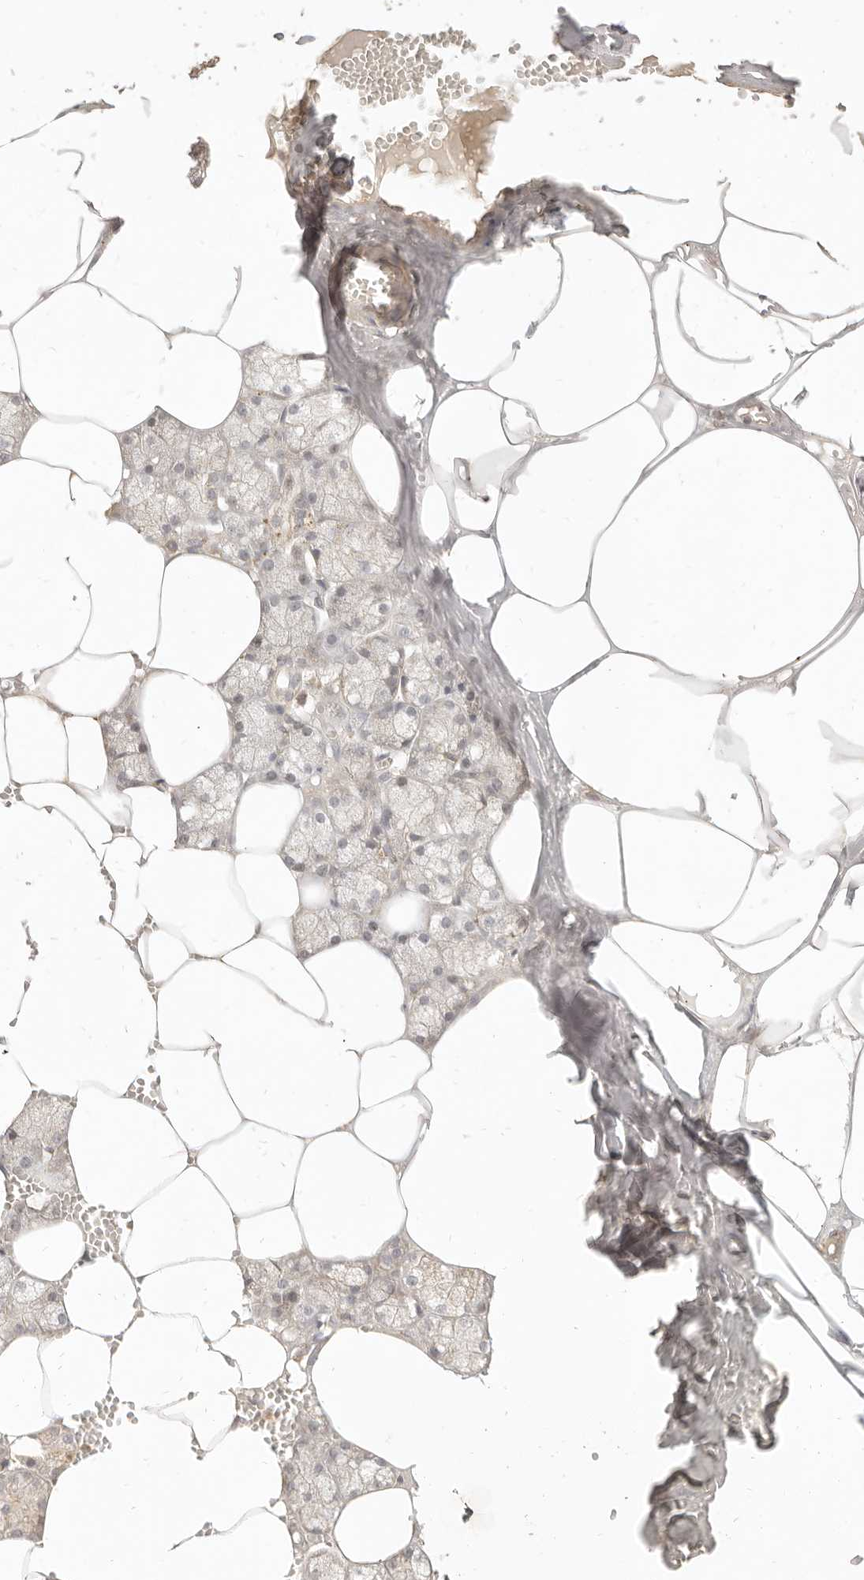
{"staining": {"intensity": "moderate", "quantity": "25%-75%", "location": "cytoplasmic/membranous"}, "tissue": "salivary gland", "cell_type": "Glandular cells", "image_type": "normal", "snomed": [{"axis": "morphology", "description": "Normal tissue, NOS"}, {"axis": "topography", "description": "Salivary gland"}], "caption": "Immunohistochemistry image of benign salivary gland: salivary gland stained using immunohistochemistry reveals medium levels of moderate protein expression localized specifically in the cytoplasmic/membranous of glandular cells, appearing as a cytoplasmic/membranous brown color.", "gene": "CPLANE2", "patient": {"sex": "male", "age": 62}}